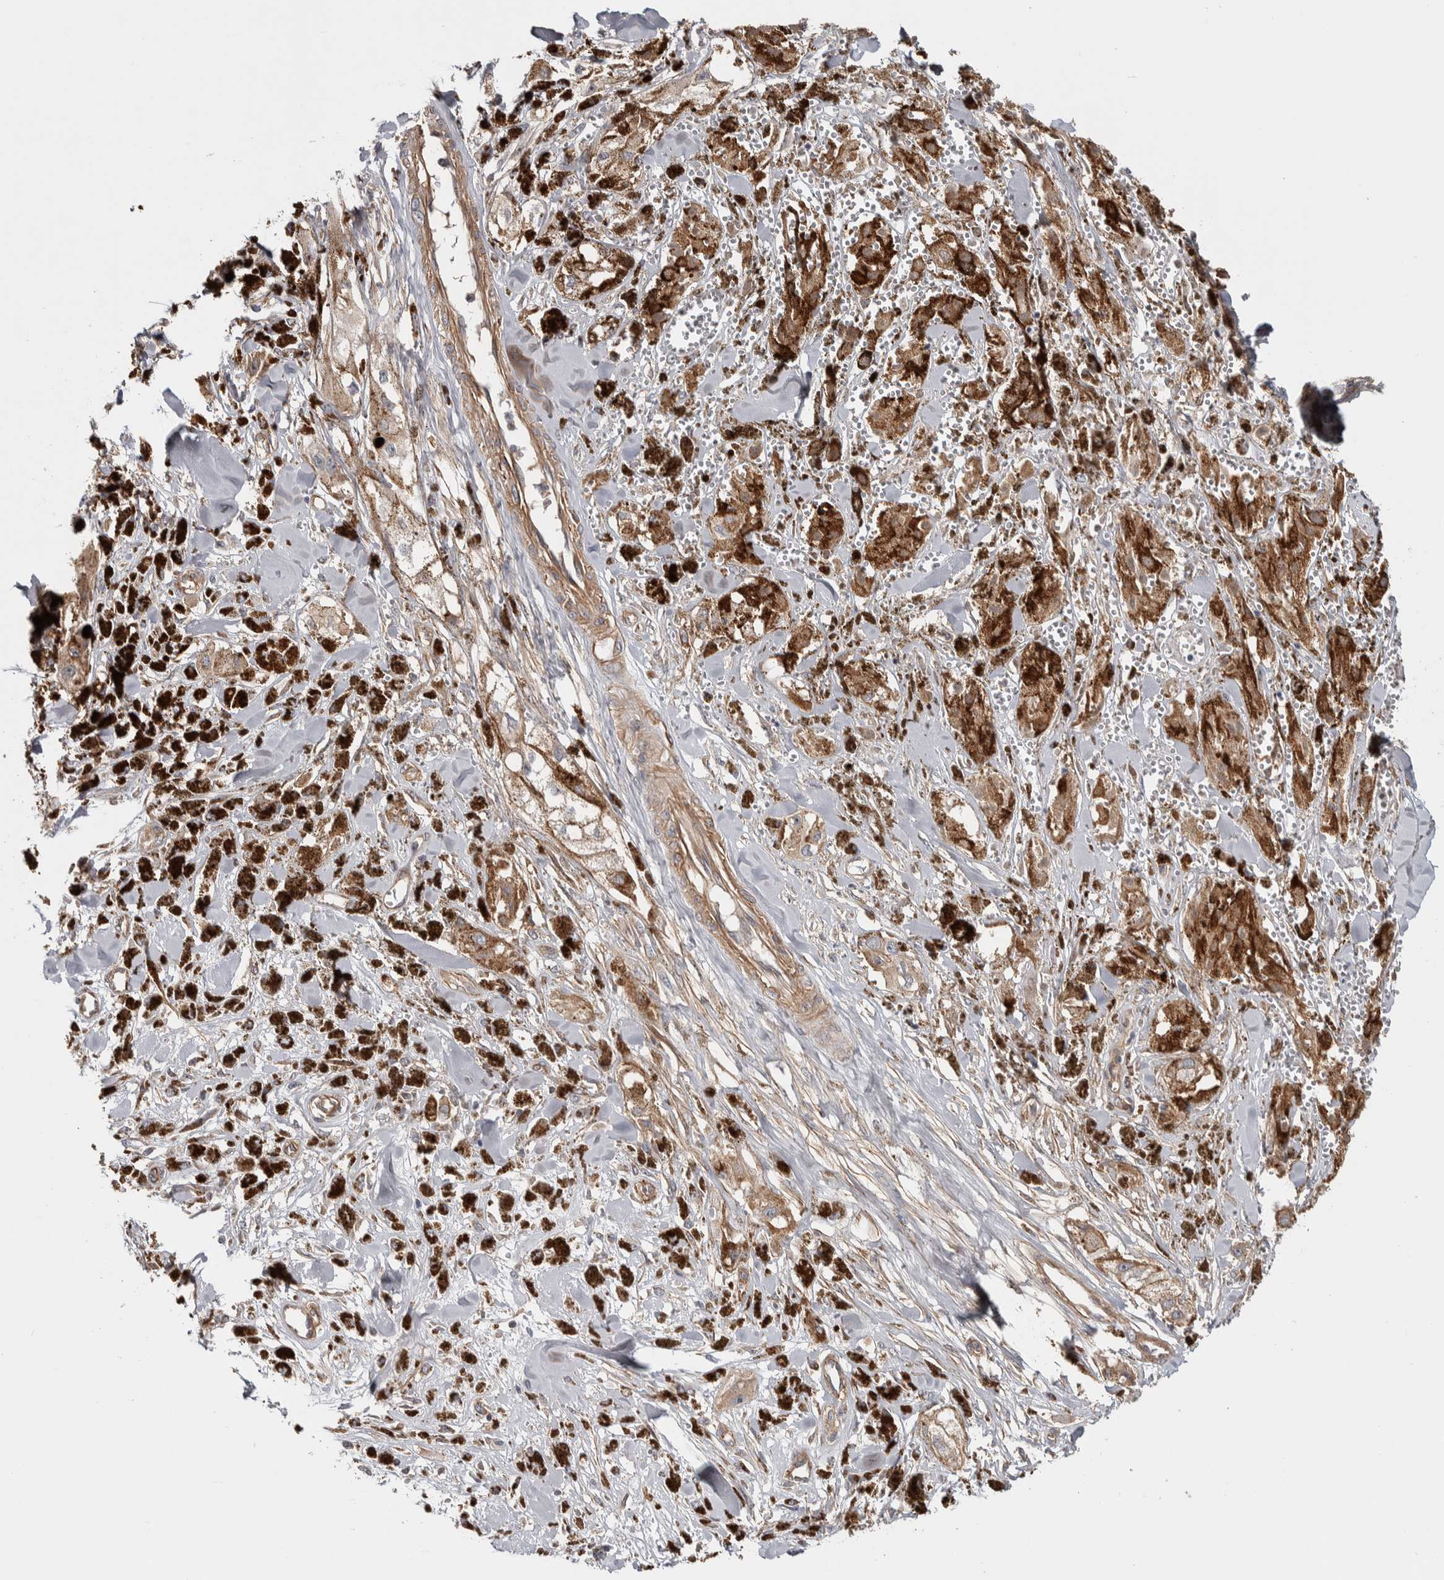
{"staining": {"intensity": "negative", "quantity": "none", "location": "none"}, "tissue": "melanoma", "cell_type": "Tumor cells", "image_type": "cancer", "snomed": [{"axis": "morphology", "description": "Malignant melanoma, NOS"}, {"axis": "topography", "description": "Skin"}], "caption": "IHC histopathology image of human malignant melanoma stained for a protein (brown), which reveals no expression in tumor cells.", "gene": "CHMP4C", "patient": {"sex": "male", "age": 88}}